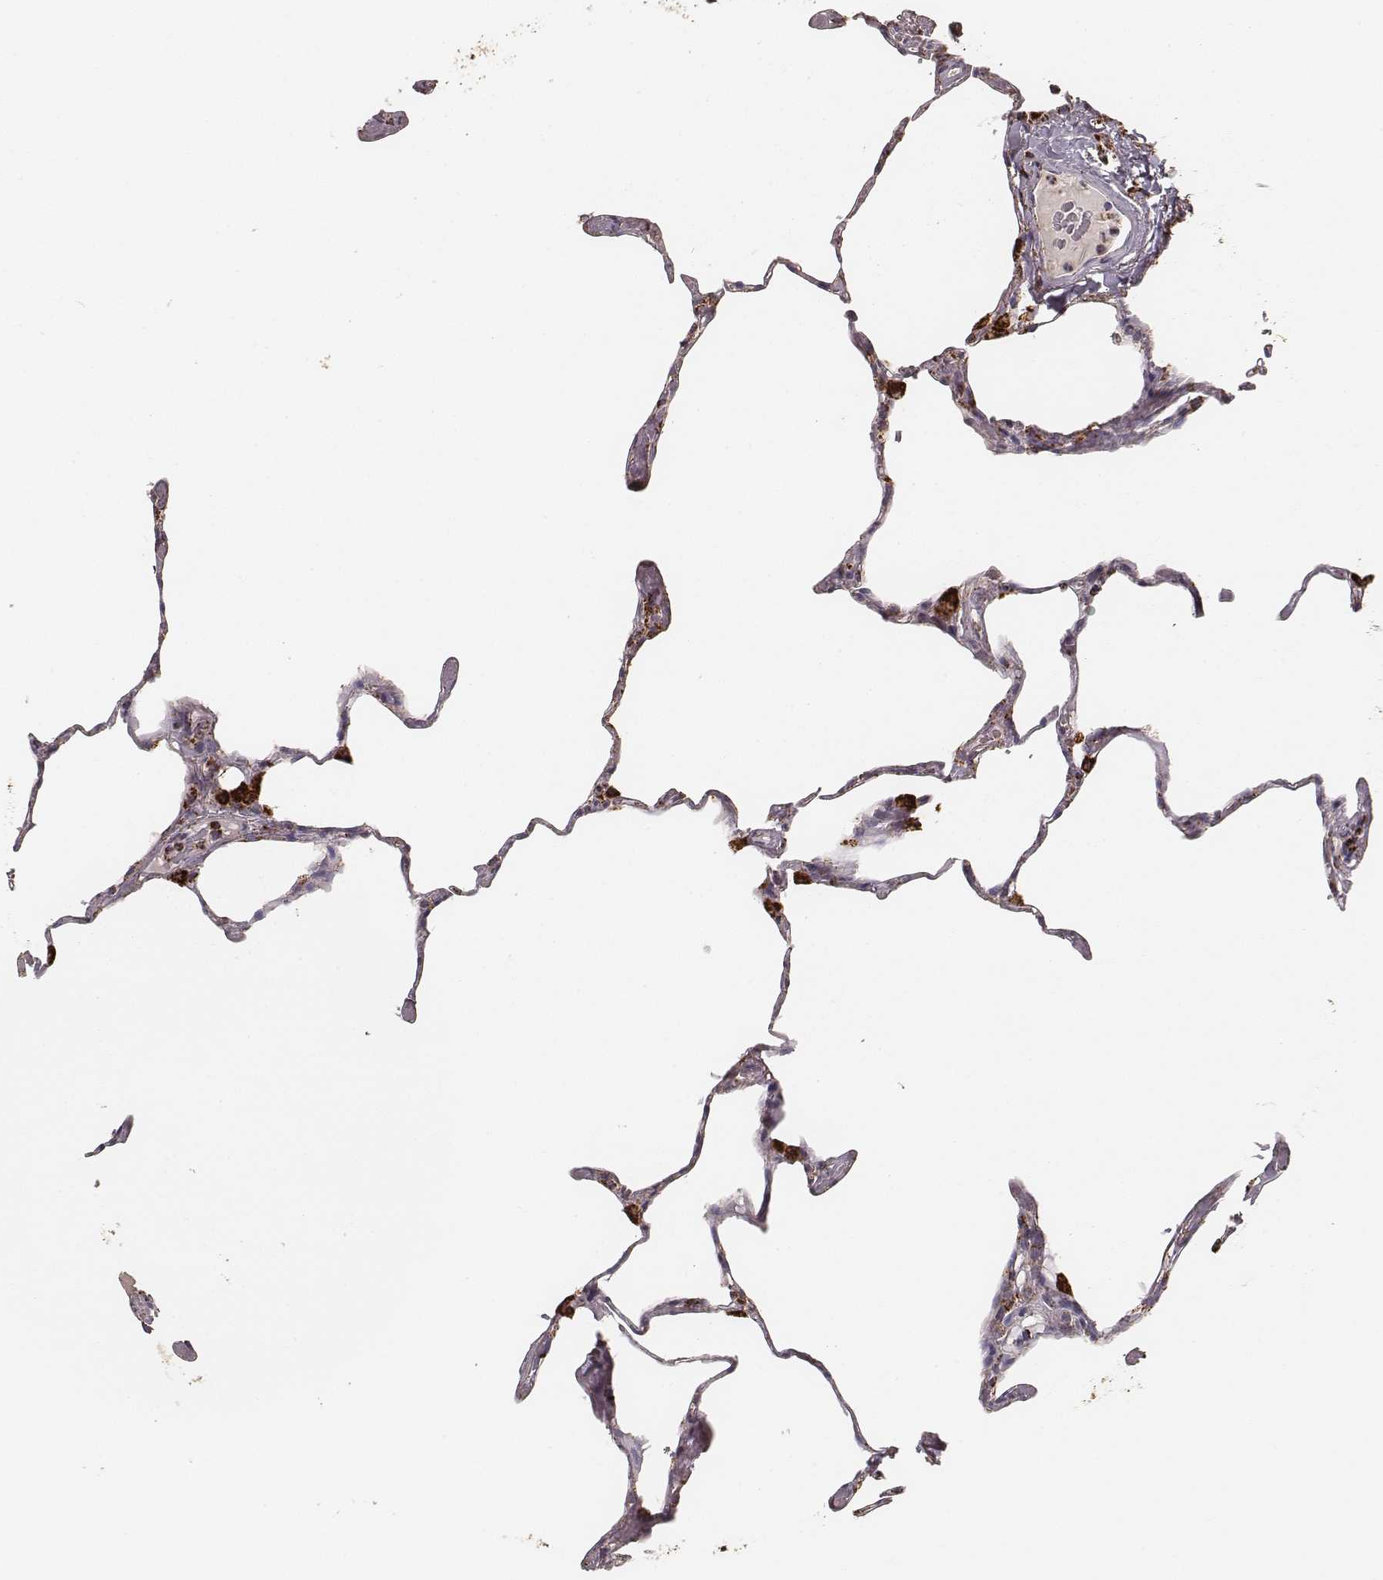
{"staining": {"intensity": "moderate", "quantity": ">75%", "location": "cytoplasmic/membranous"}, "tissue": "lung", "cell_type": "Alveolar cells", "image_type": "normal", "snomed": [{"axis": "morphology", "description": "Normal tissue, NOS"}, {"axis": "topography", "description": "Lung"}], "caption": "This is a micrograph of IHC staining of normal lung, which shows moderate positivity in the cytoplasmic/membranous of alveolar cells.", "gene": "CS", "patient": {"sex": "male", "age": 65}}